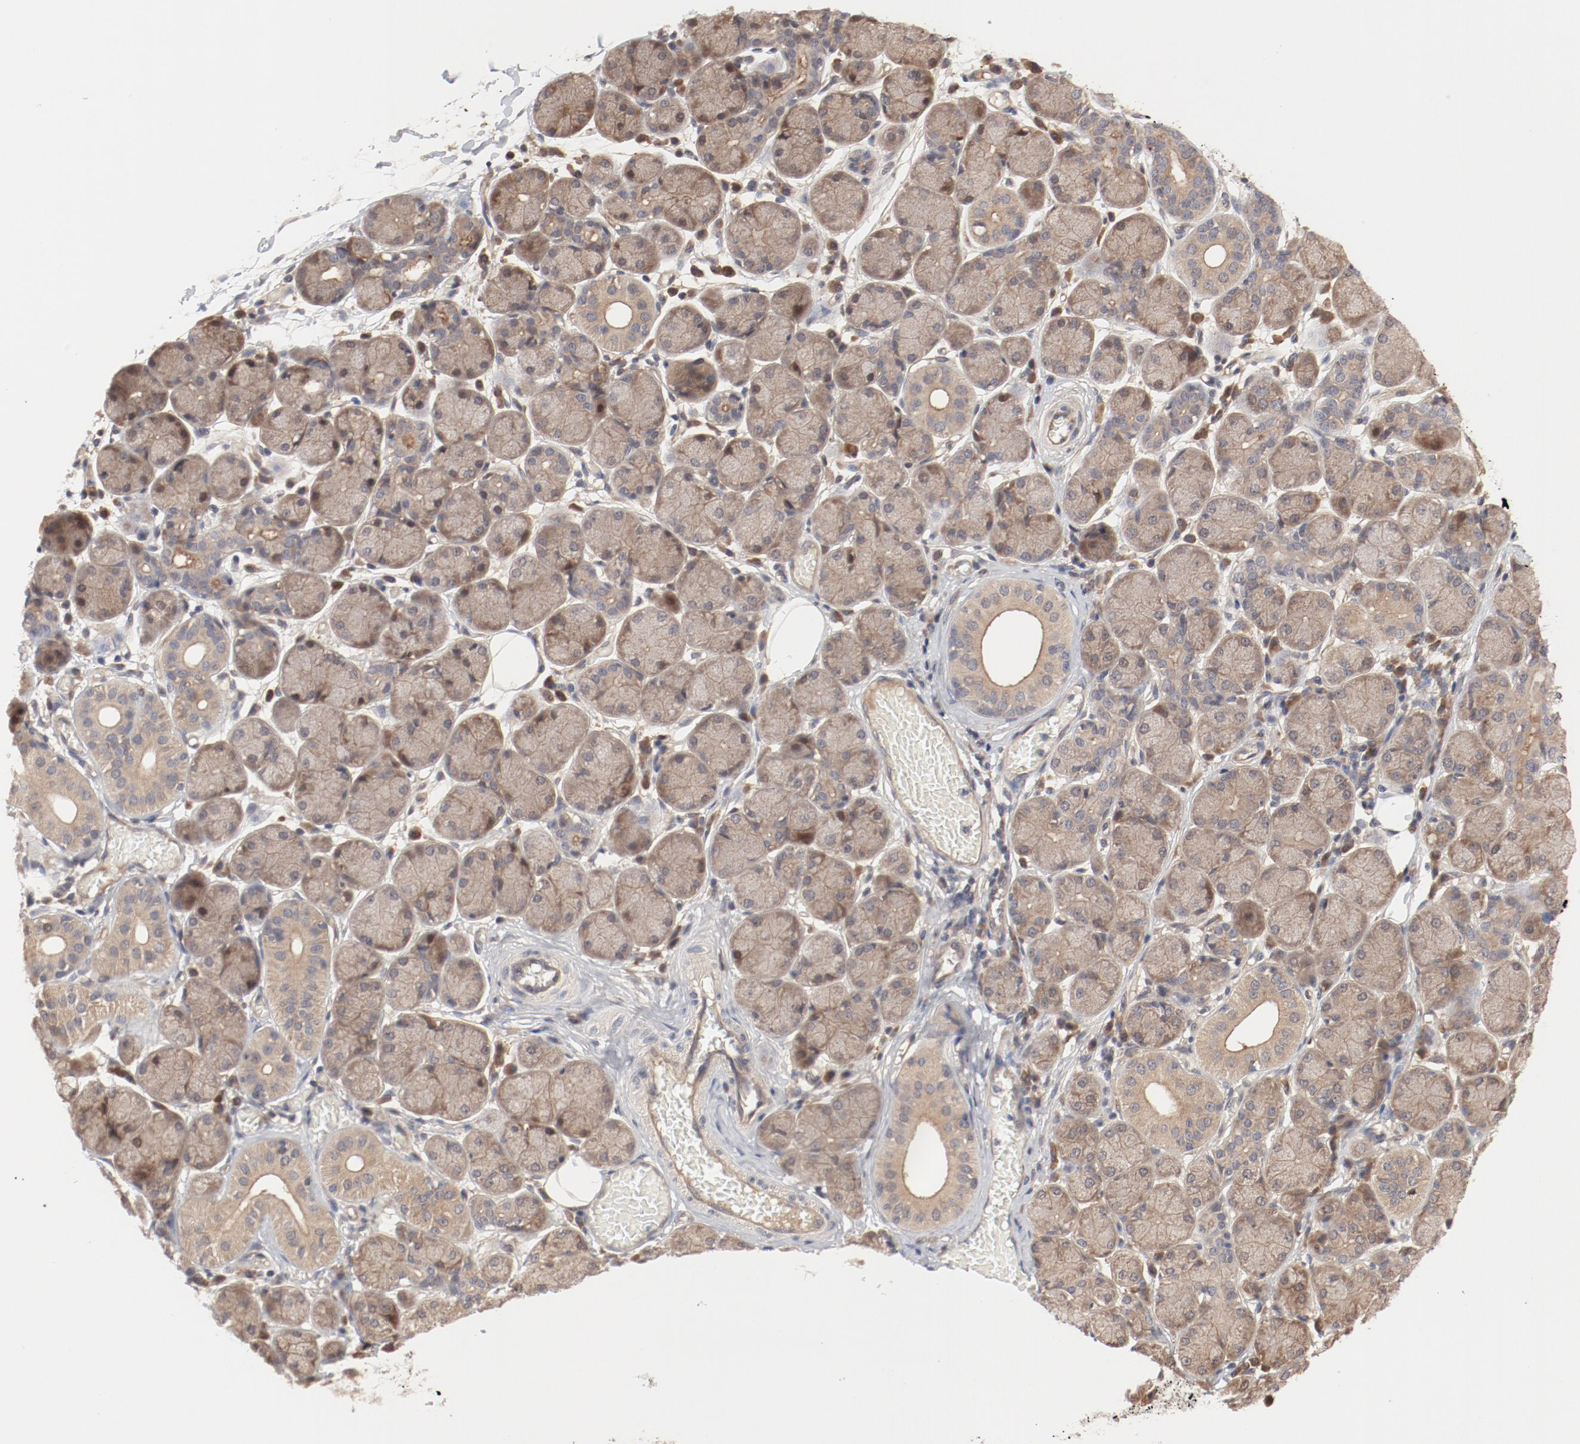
{"staining": {"intensity": "weak", "quantity": "<25%", "location": "cytoplasmic/membranous"}, "tissue": "salivary gland", "cell_type": "Glandular cells", "image_type": "normal", "snomed": [{"axis": "morphology", "description": "Normal tissue, NOS"}, {"axis": "topography", "description": "Salivary gland"}], "caption": "Glandular cells show no significant protein staining in unremarkable salivary gland.", "gene": "PITPNM2", "patient": {"sex": "female", "age": 24}}